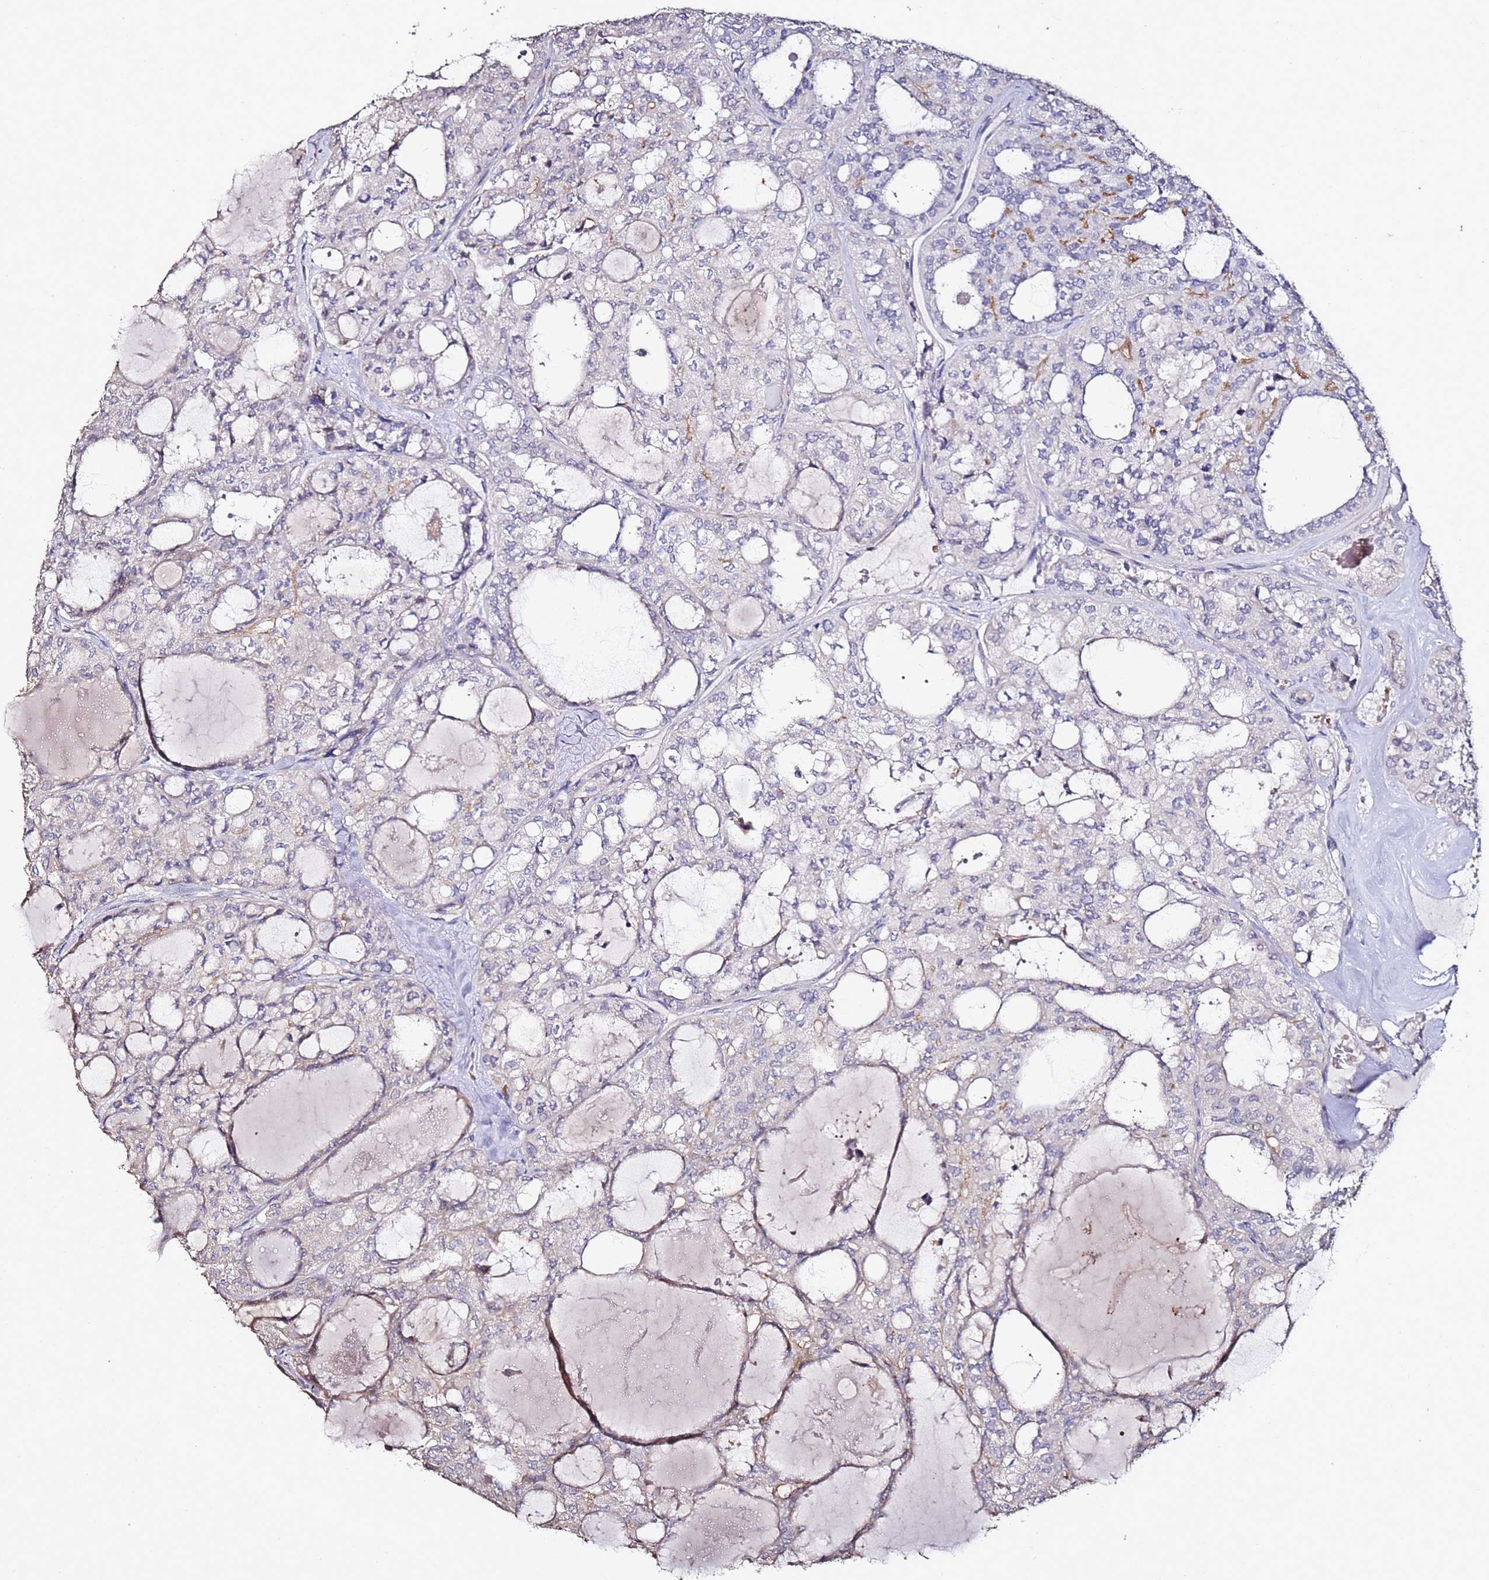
{"staining": {"intensity": "negative", "quantity": "none", "location": "none"}, "tissue": "thyroid cancer", "cell_type": "Tumor cells", "image_type": "cancer", "snomed": [{"axis": "morphology", "description": "Follicular adenoma carcinoma, NOS"}, {"axis": "topography", "description": "Thyroid gland"}], "caption": "The micrograph shows no significant positivity in tumor cells of thyroid cancer.", "gene": "C3orf80", "patient": {"sex": "male", "age": 75}}